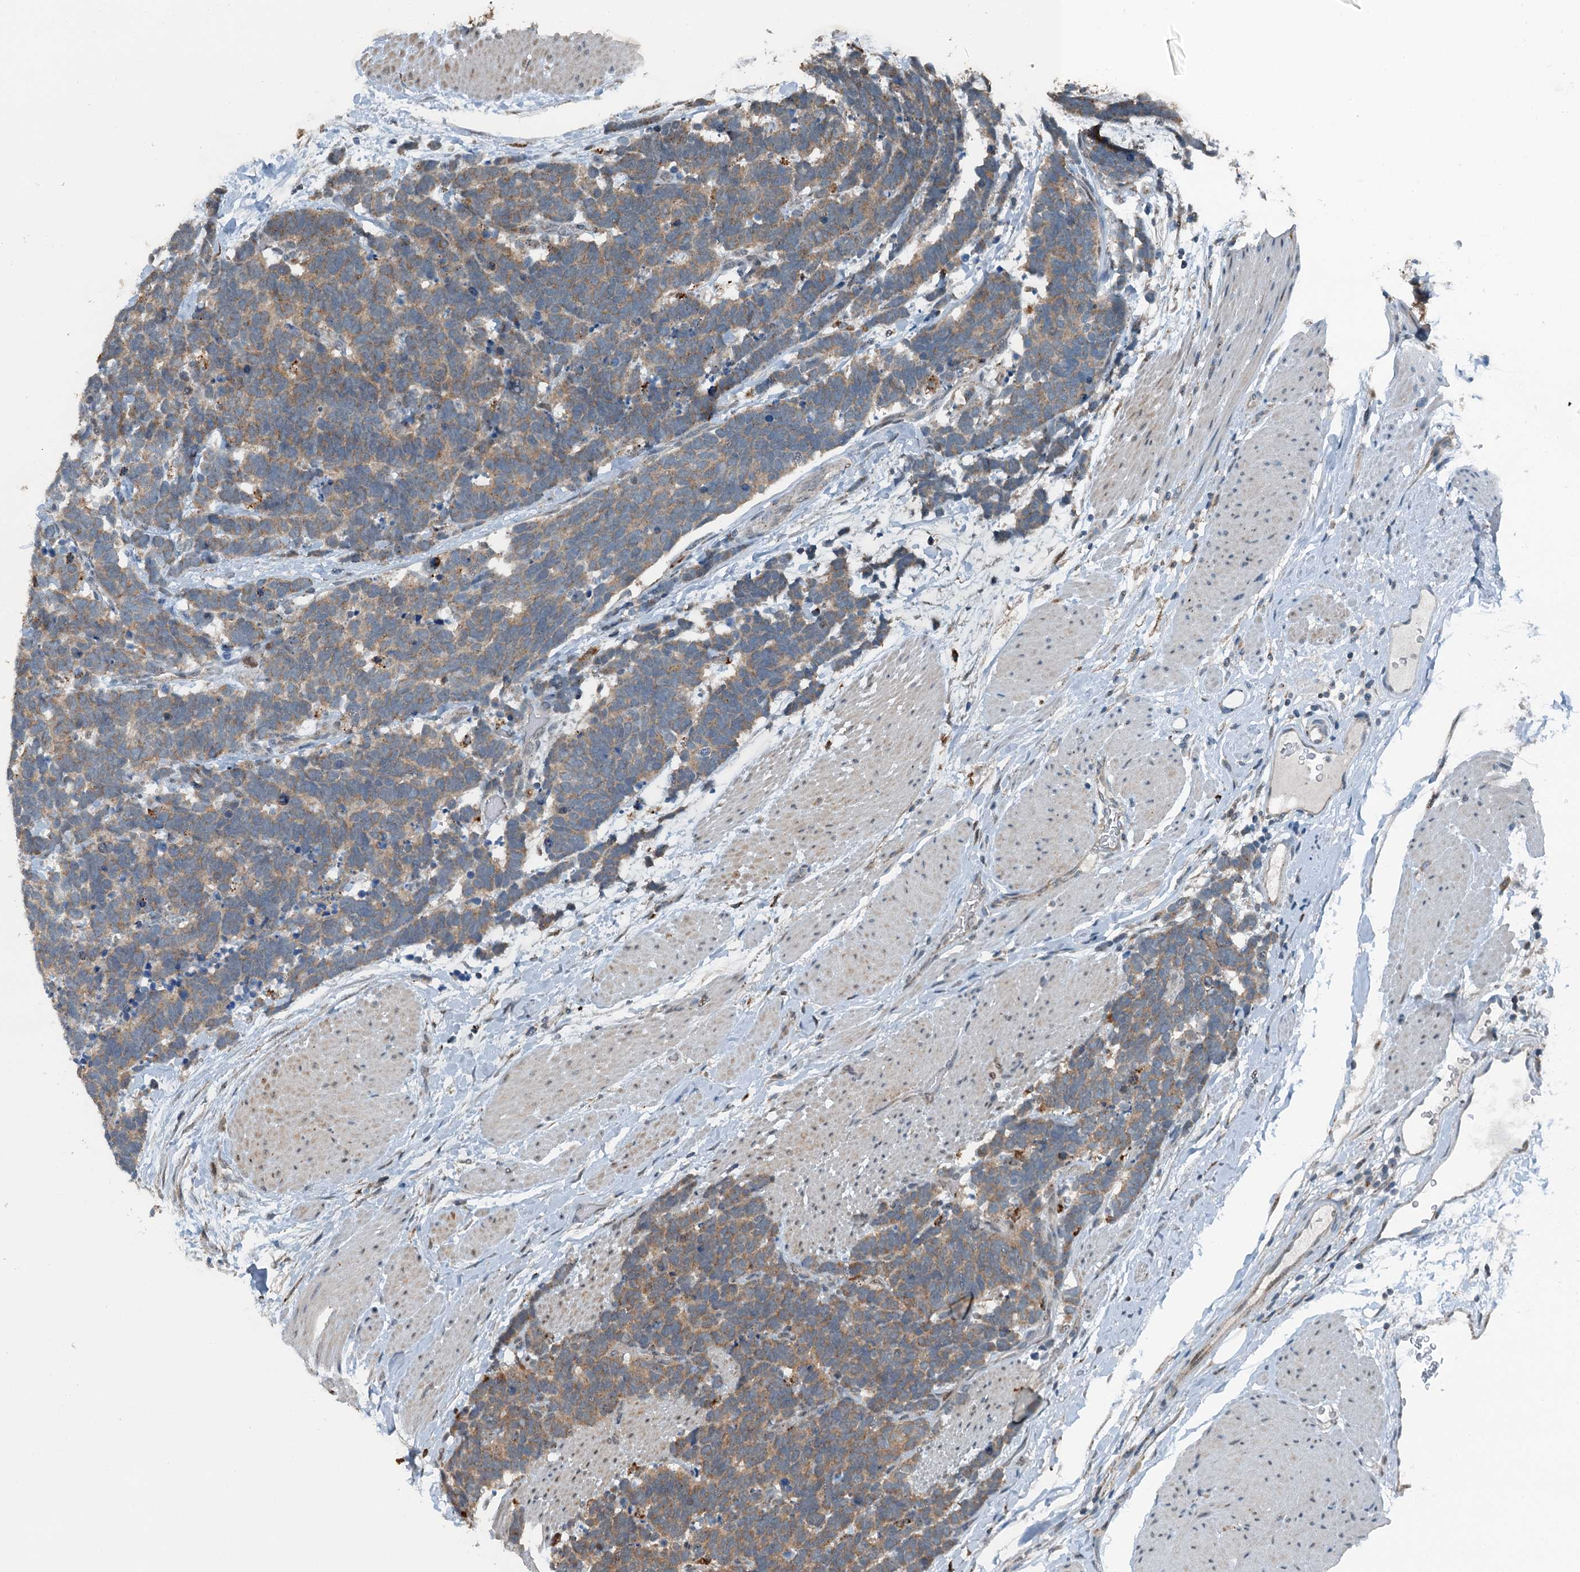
{"staining": {"intensity": "weak", "quantity": ">75%", "location": "cytoplasmic/membranous"}, "tissue": "carcinoid", "cell_type": "Tumor cells", "image_type": "cancer", "snomed": [{"axis": "morphology", "description": "Carcinoma, NOS"}, {"axis": "morphology", "description": "Carcinoid, malignant, NOS"}, {"axis": "topography", "description": "Urinary bladder"}], "caption": "Tumor cells exhibit low levels of weak cytoplasmic/membranous positivity in about >75% of cells in human carcinoma. (brown staining indicates protein expression, while blue staining denotes nuclei).", "gene": "BMERB1", "patient": {"sex": "male", "age": 57}}